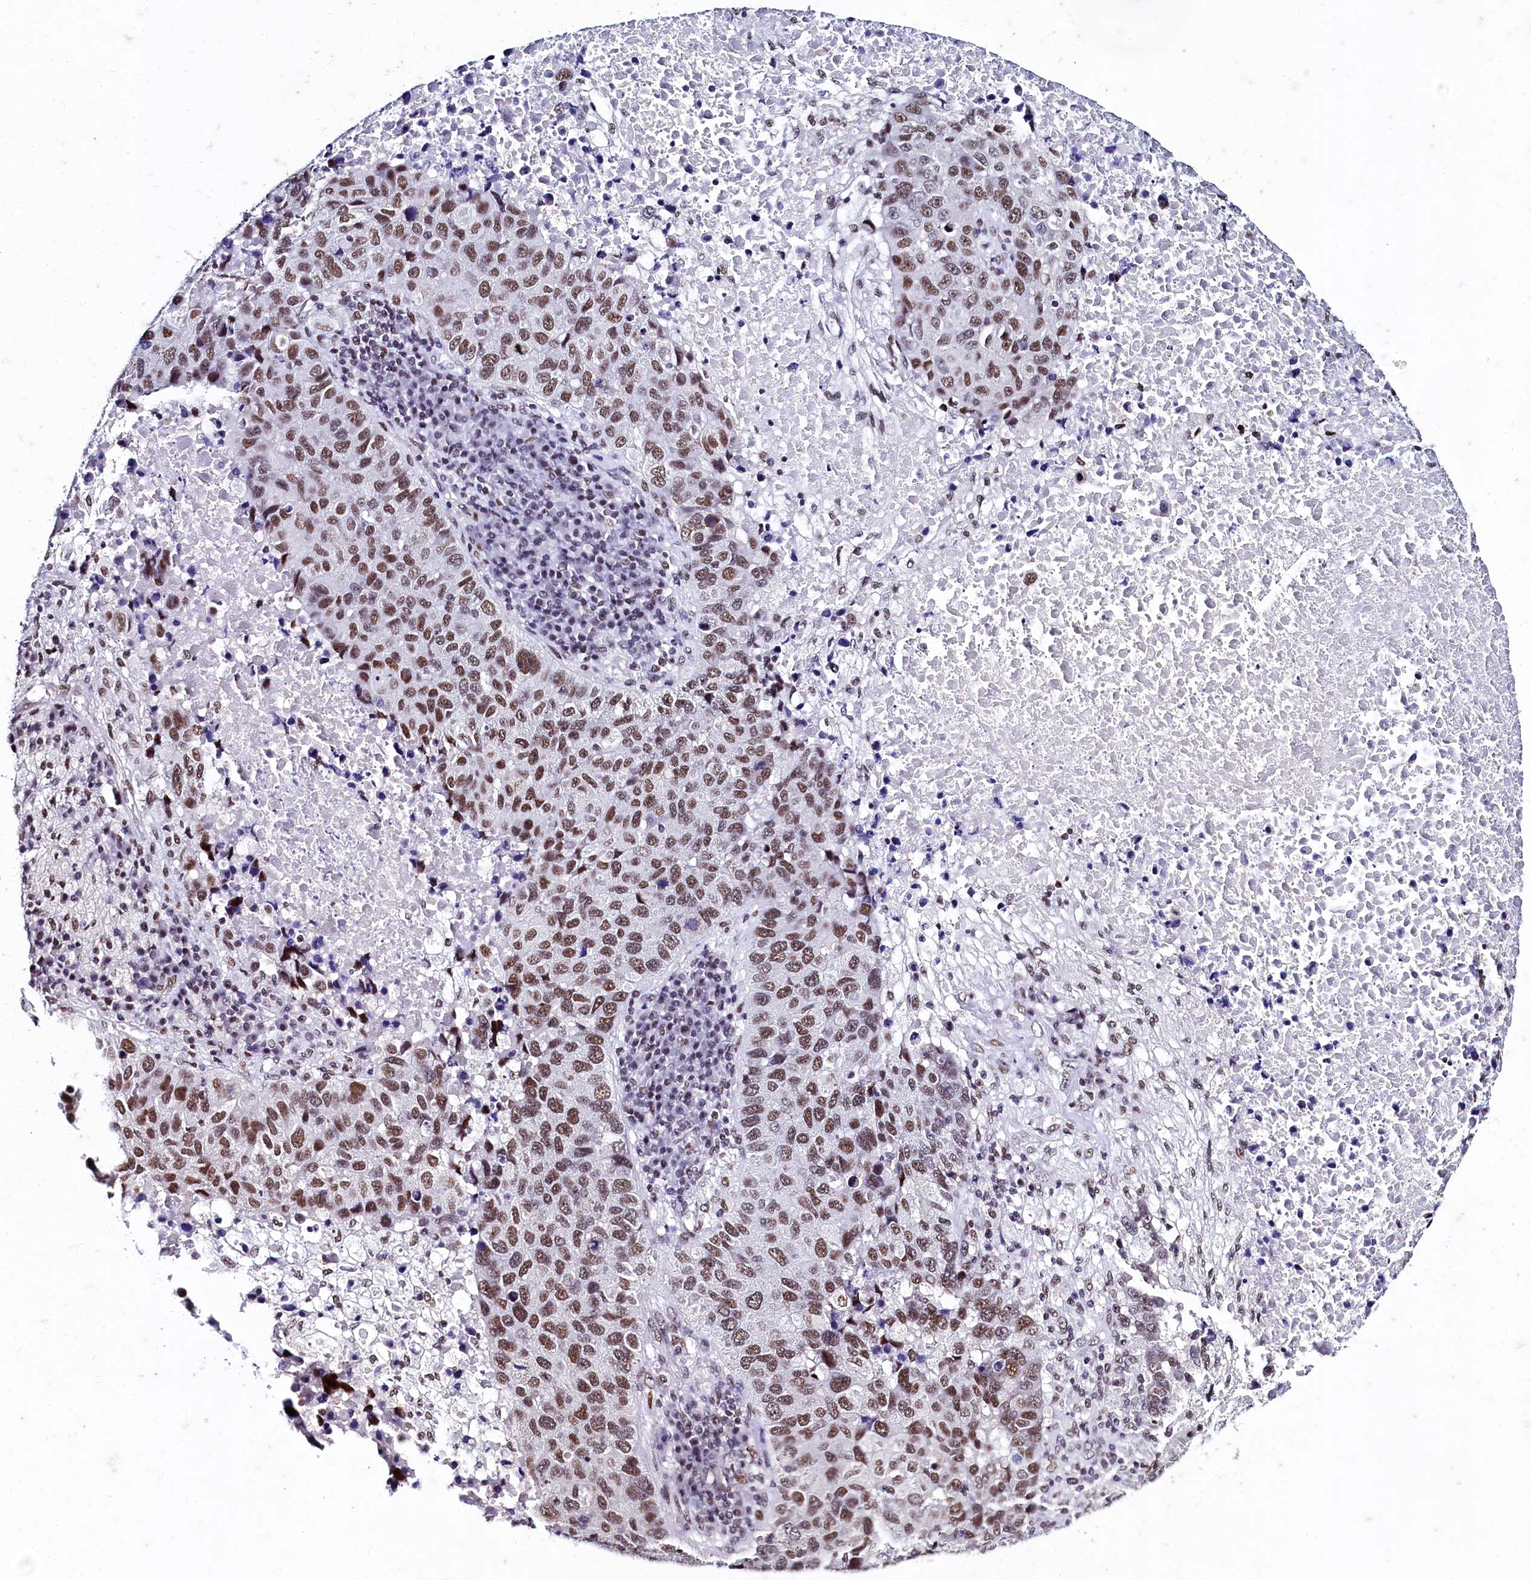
{"staining": {"intensity": "moderate", "quantity": ">75%", "location": "nuclear"}, "tissue": "lung cancer", "cell_type": "Tumor cells", "image_type": "cancer", "snomed": [{"axis": "morphology", "description": "Squamous cell carcinoma, NOS"}, {"axis": "topography", "description": "Lung"}], "caption": "There is medium levels of moderate nuclear positivity in tumor cells of squamous cell carcinoma (lung), as demonstrated by immunohistochemical staining (brown color).", "gene": "CPSF7", "patient": {"sex": "male", "age": 73}}